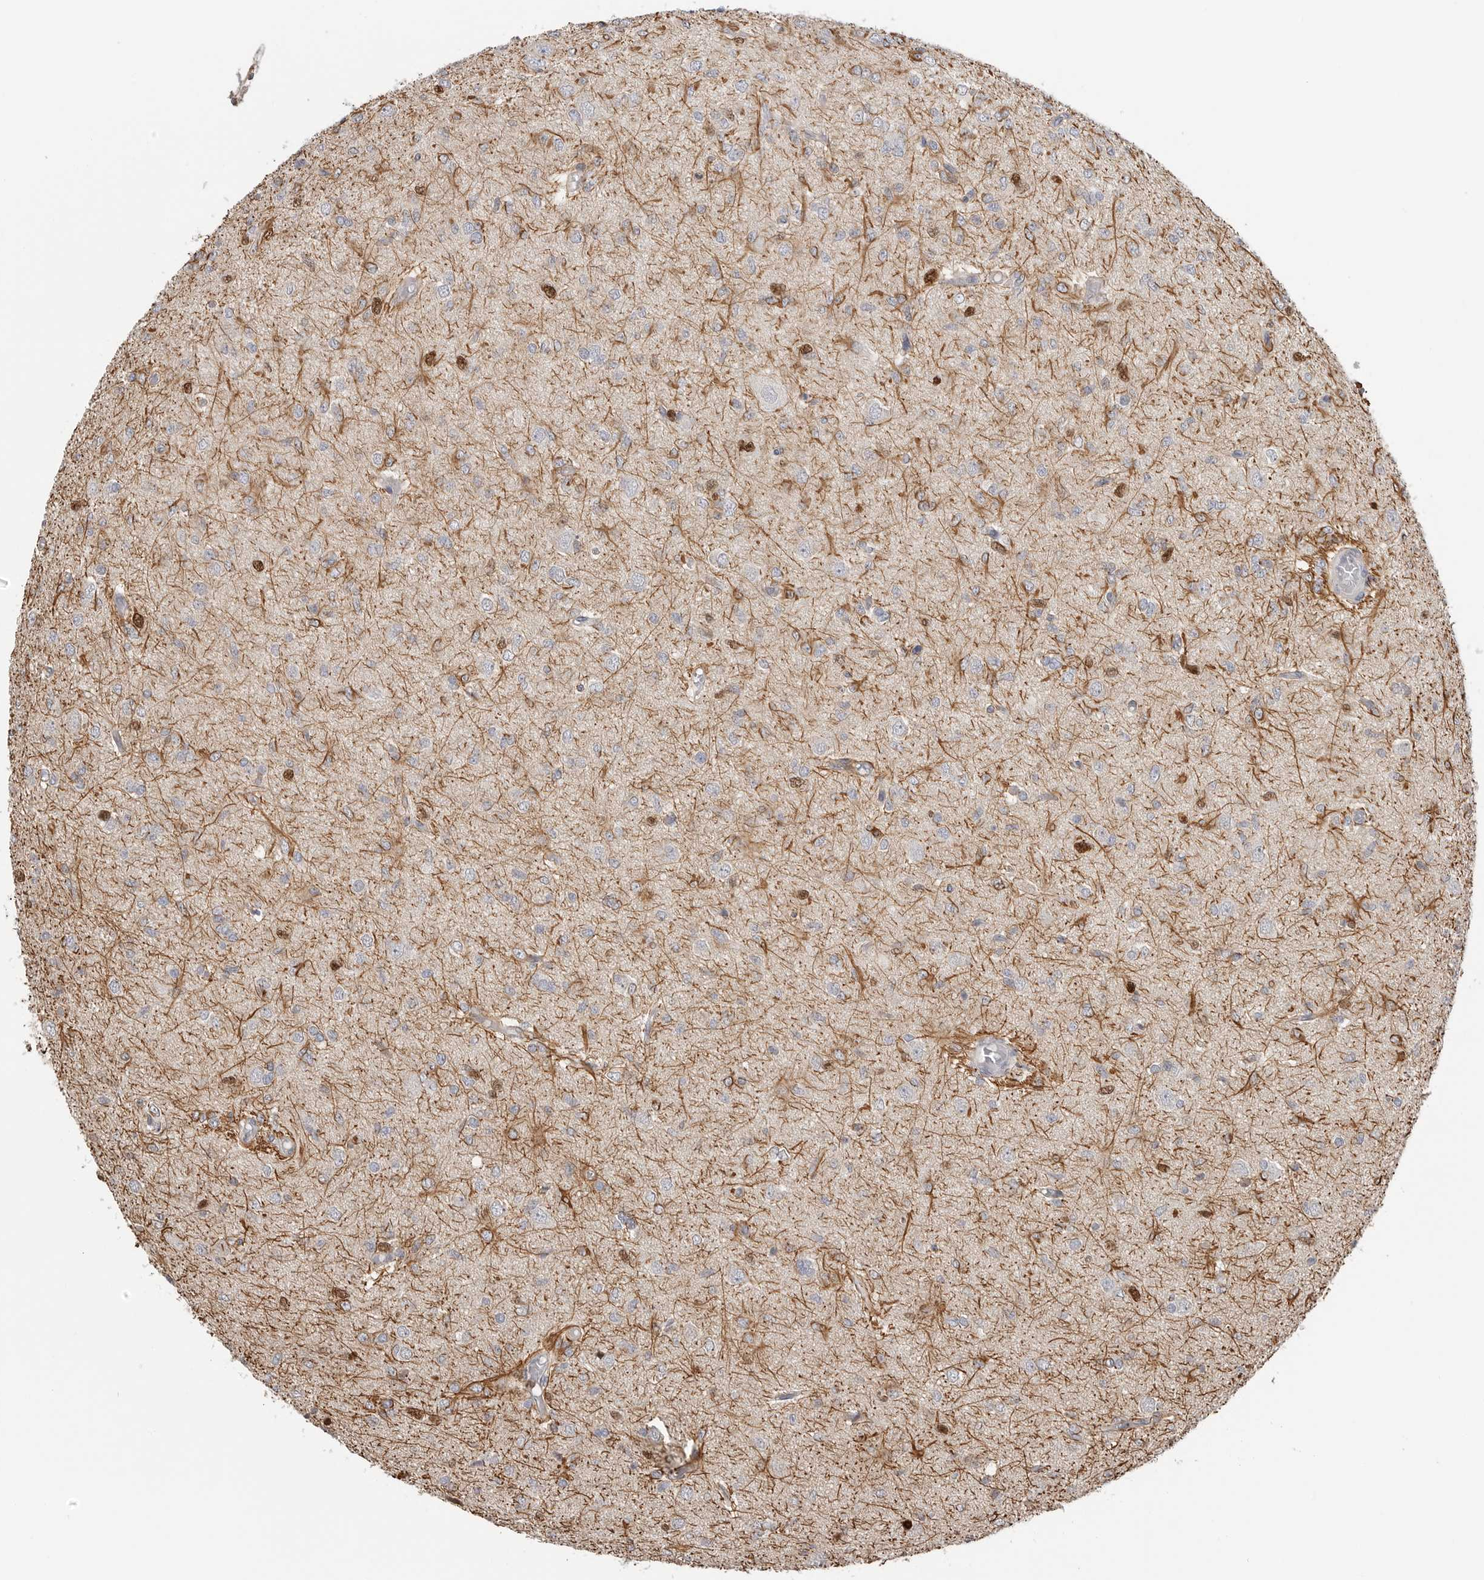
{"staining": {"intensity": "strong", "quantity": "<25%", "location": "cytoplasmic/membranous,nuclear"}, "tissue": "glioma", "cell_type": "Tumor cells", "image_type": "cancer", "snomed": [{"axis": "morphology", "description": "Glioma, malignant, High grade"}, {"axis": "topography", "description": "Brain"}], "caption": "Human glioma stained for a protein (brown) shows strong cytoplasmic/membranous and nuclear positive staining in about <25% of tumor cells.", "gene": "TOP2A", "patient": {"sex": "female", "age": 59}}